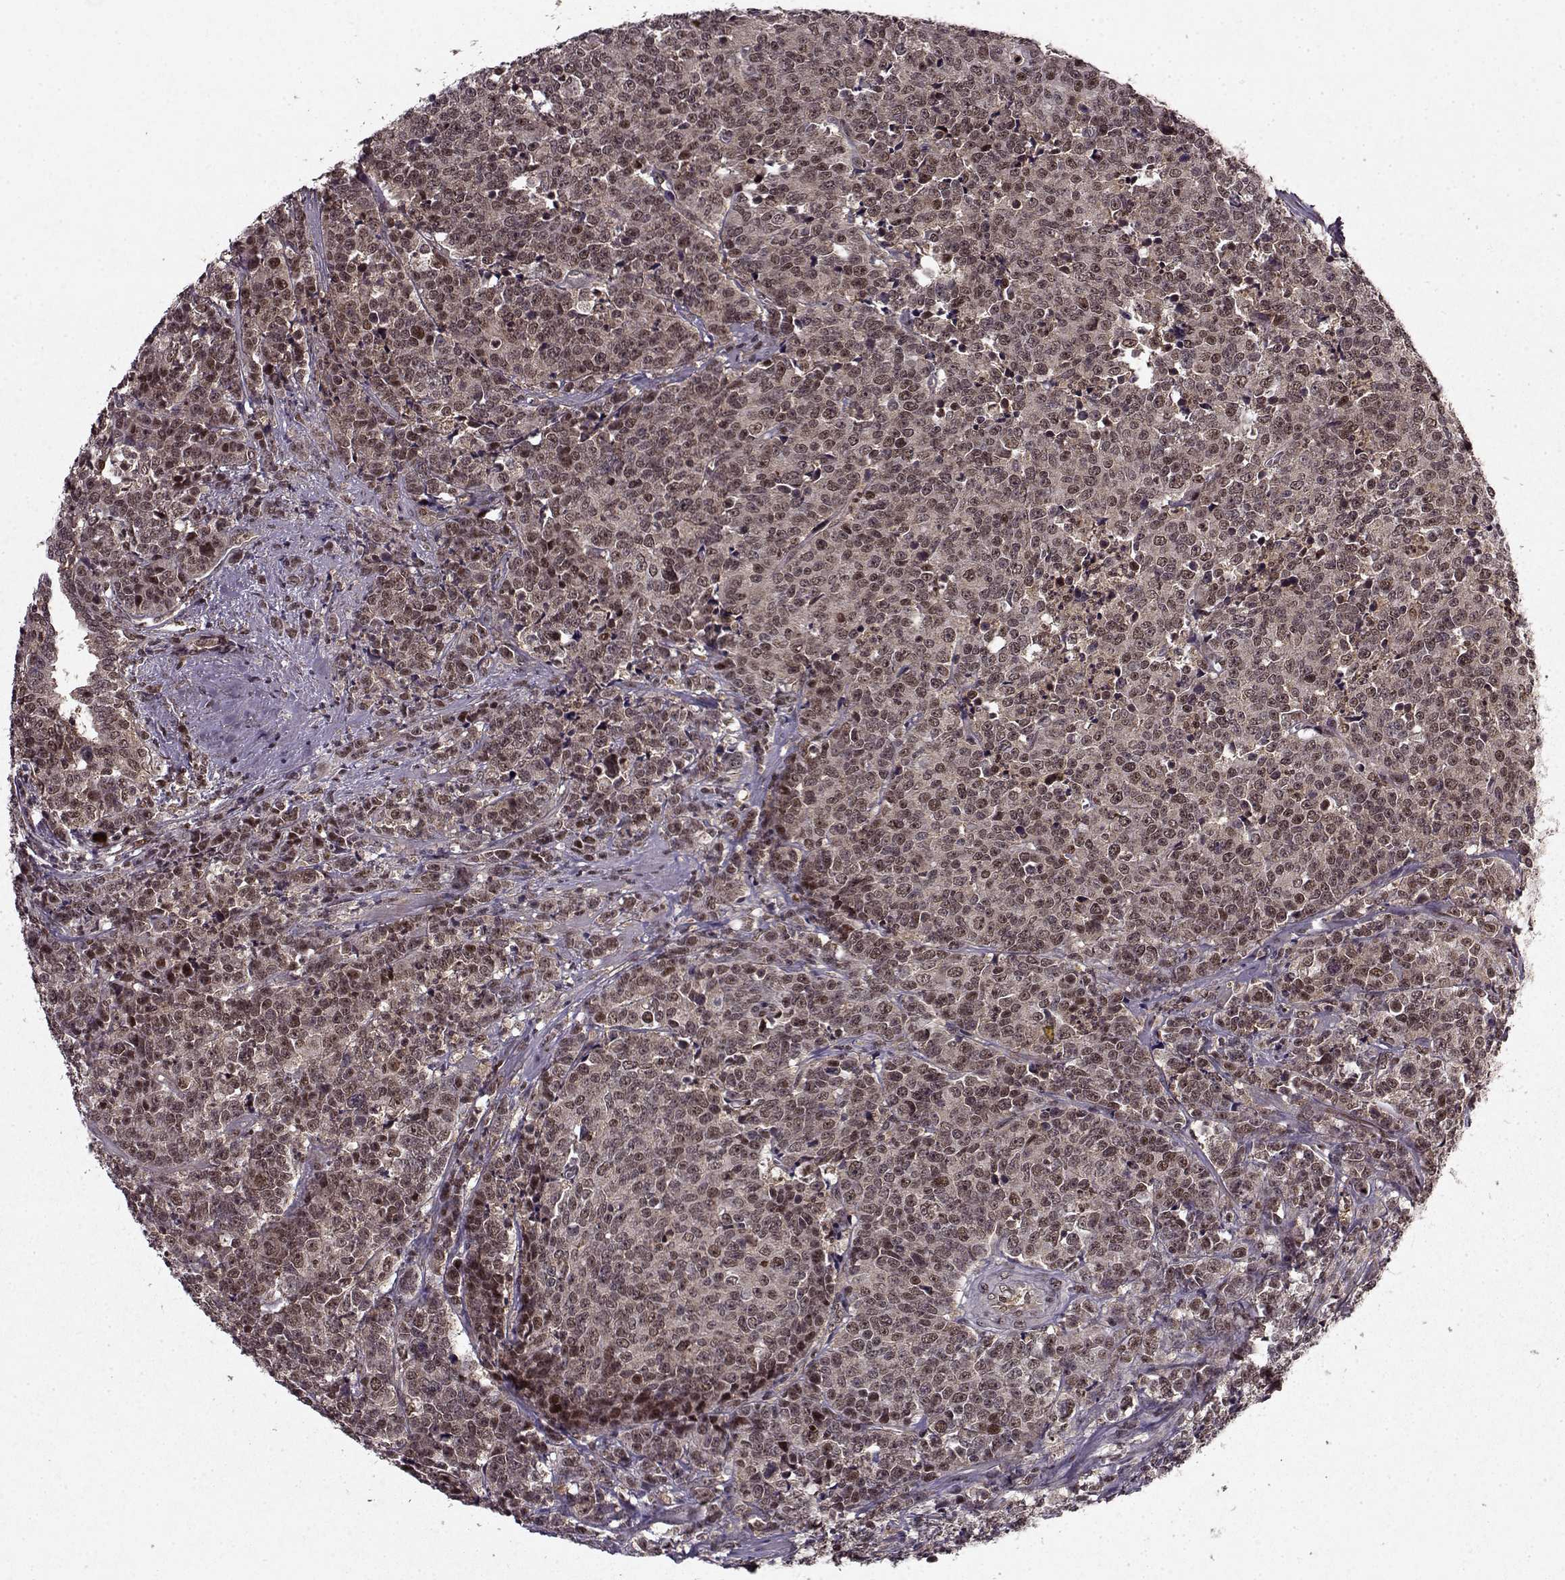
{"staining": {"intensity": "weak", "quantity": "25%-75%", "location": "nuclear"}, "tissue": "prostate cancer", "cell_type": "Tumor cells", "image_type": "cancer", "snomed": [{"axis": "morphology", "description": "Adenocarcinoma, NOS"}, {"axis": "topography", "description": "Prostate"}], "caption": "Prostate adenocarcinoma was stained to show a protein in brown. There is low levels of weak nuclear expression in approximately 25%-75% of tumor cells. The staining was performed using DAB (3,3'-diaminobenzidine), with brown indicating positive protein expression. Nuclei are stained blue with hematoxylin.", "gene": "PSMA7", "patient": {"sex": "male", "age": 67}}